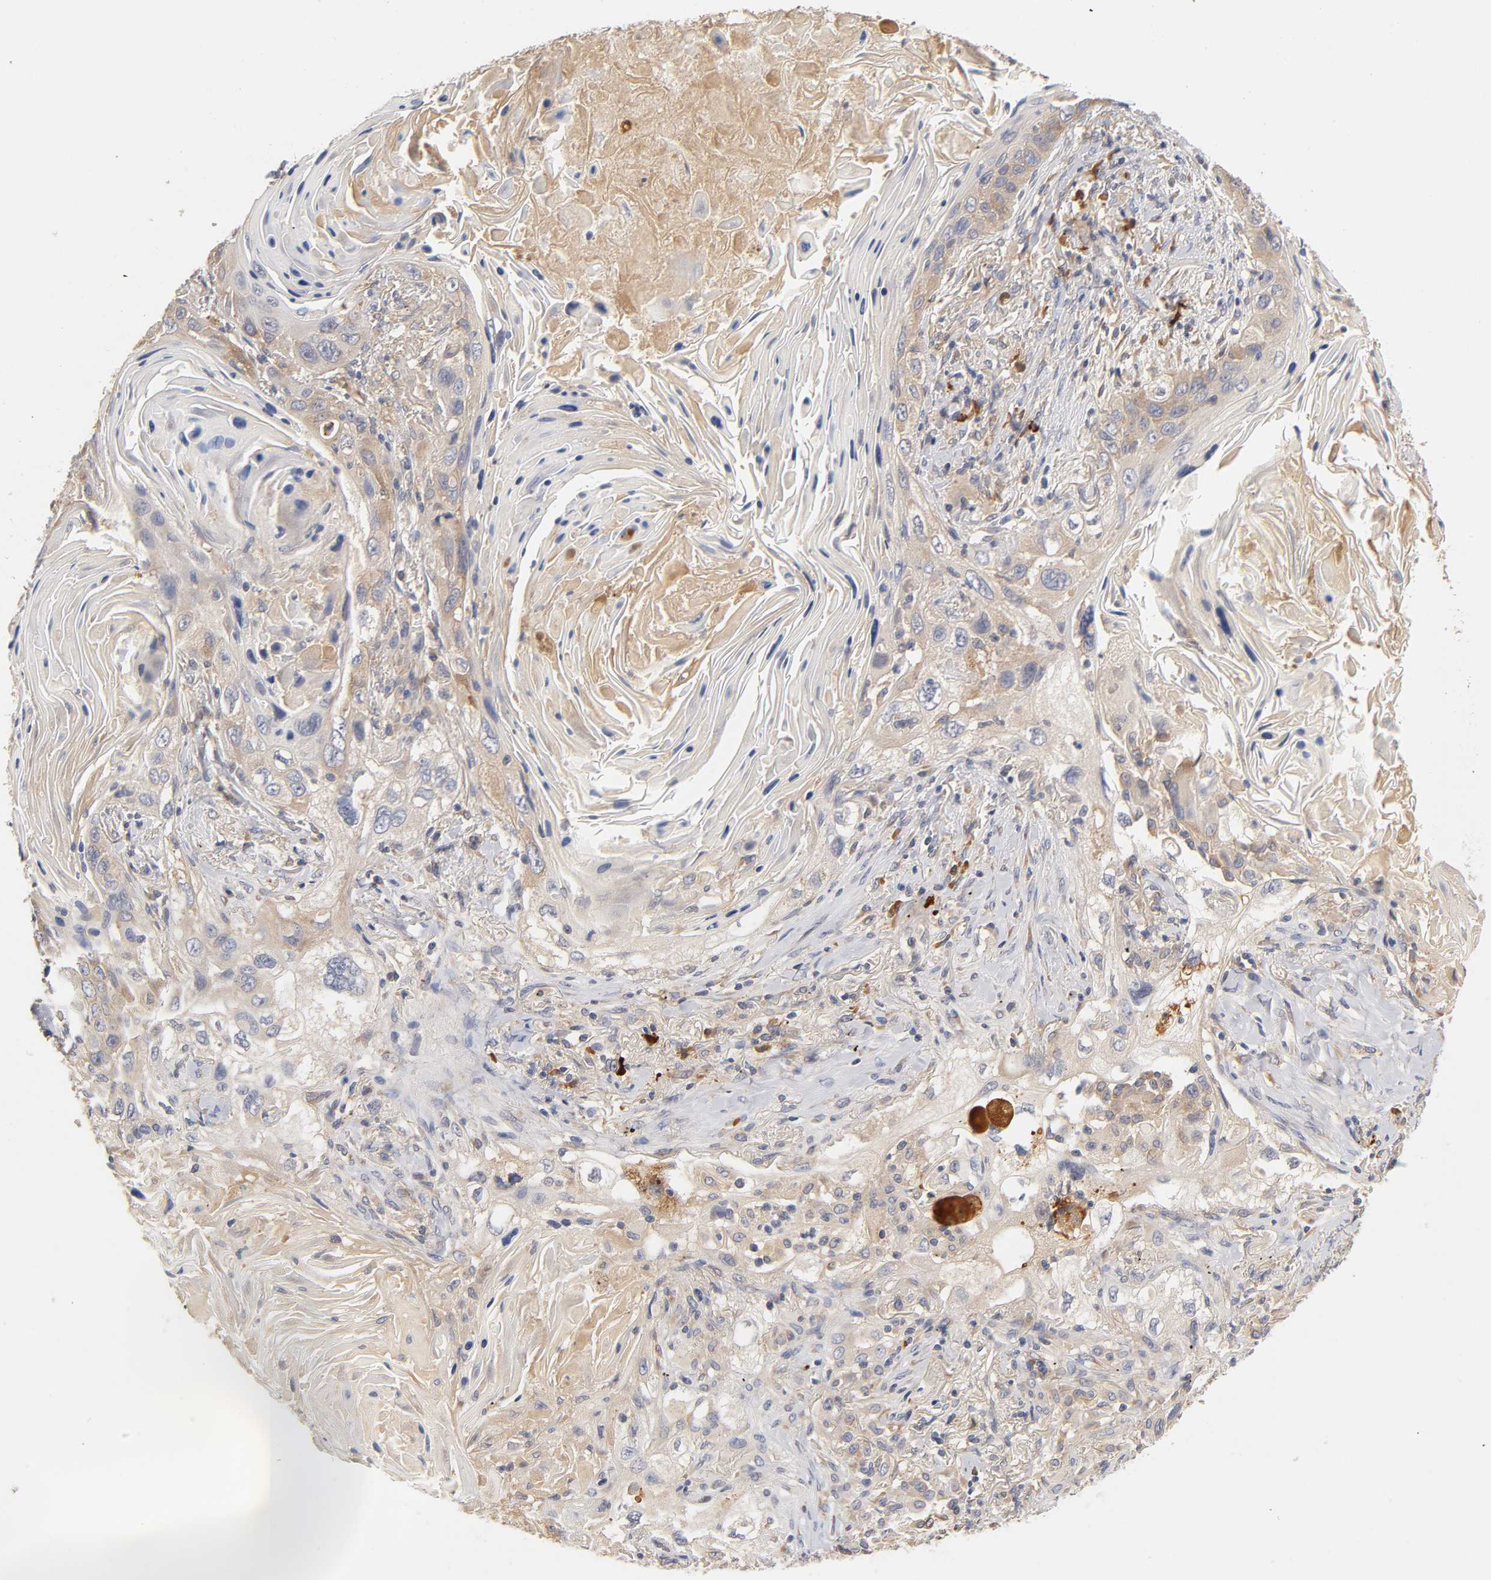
{"staining": {"intensity": "moderate", "quantity": ">75%", "location": "cytoplasmic/membranous"}, "tissue": "lung cancer", "cell_type": "Tumor cells", "image_type": "cancer", "snomed": [{"axis": "morphology", "description": "Squamous cell carcinoma, NOS"}, {"axis": "topography", "description": "Lung"}], "caption": "Moderate cytoplasmic/membranous staining is seen in about >75% of tumor cells in lung cancer (squamous cell carcinoma).", "gene": "RPS29", "patient": {"sex": "female", "age": 67}}